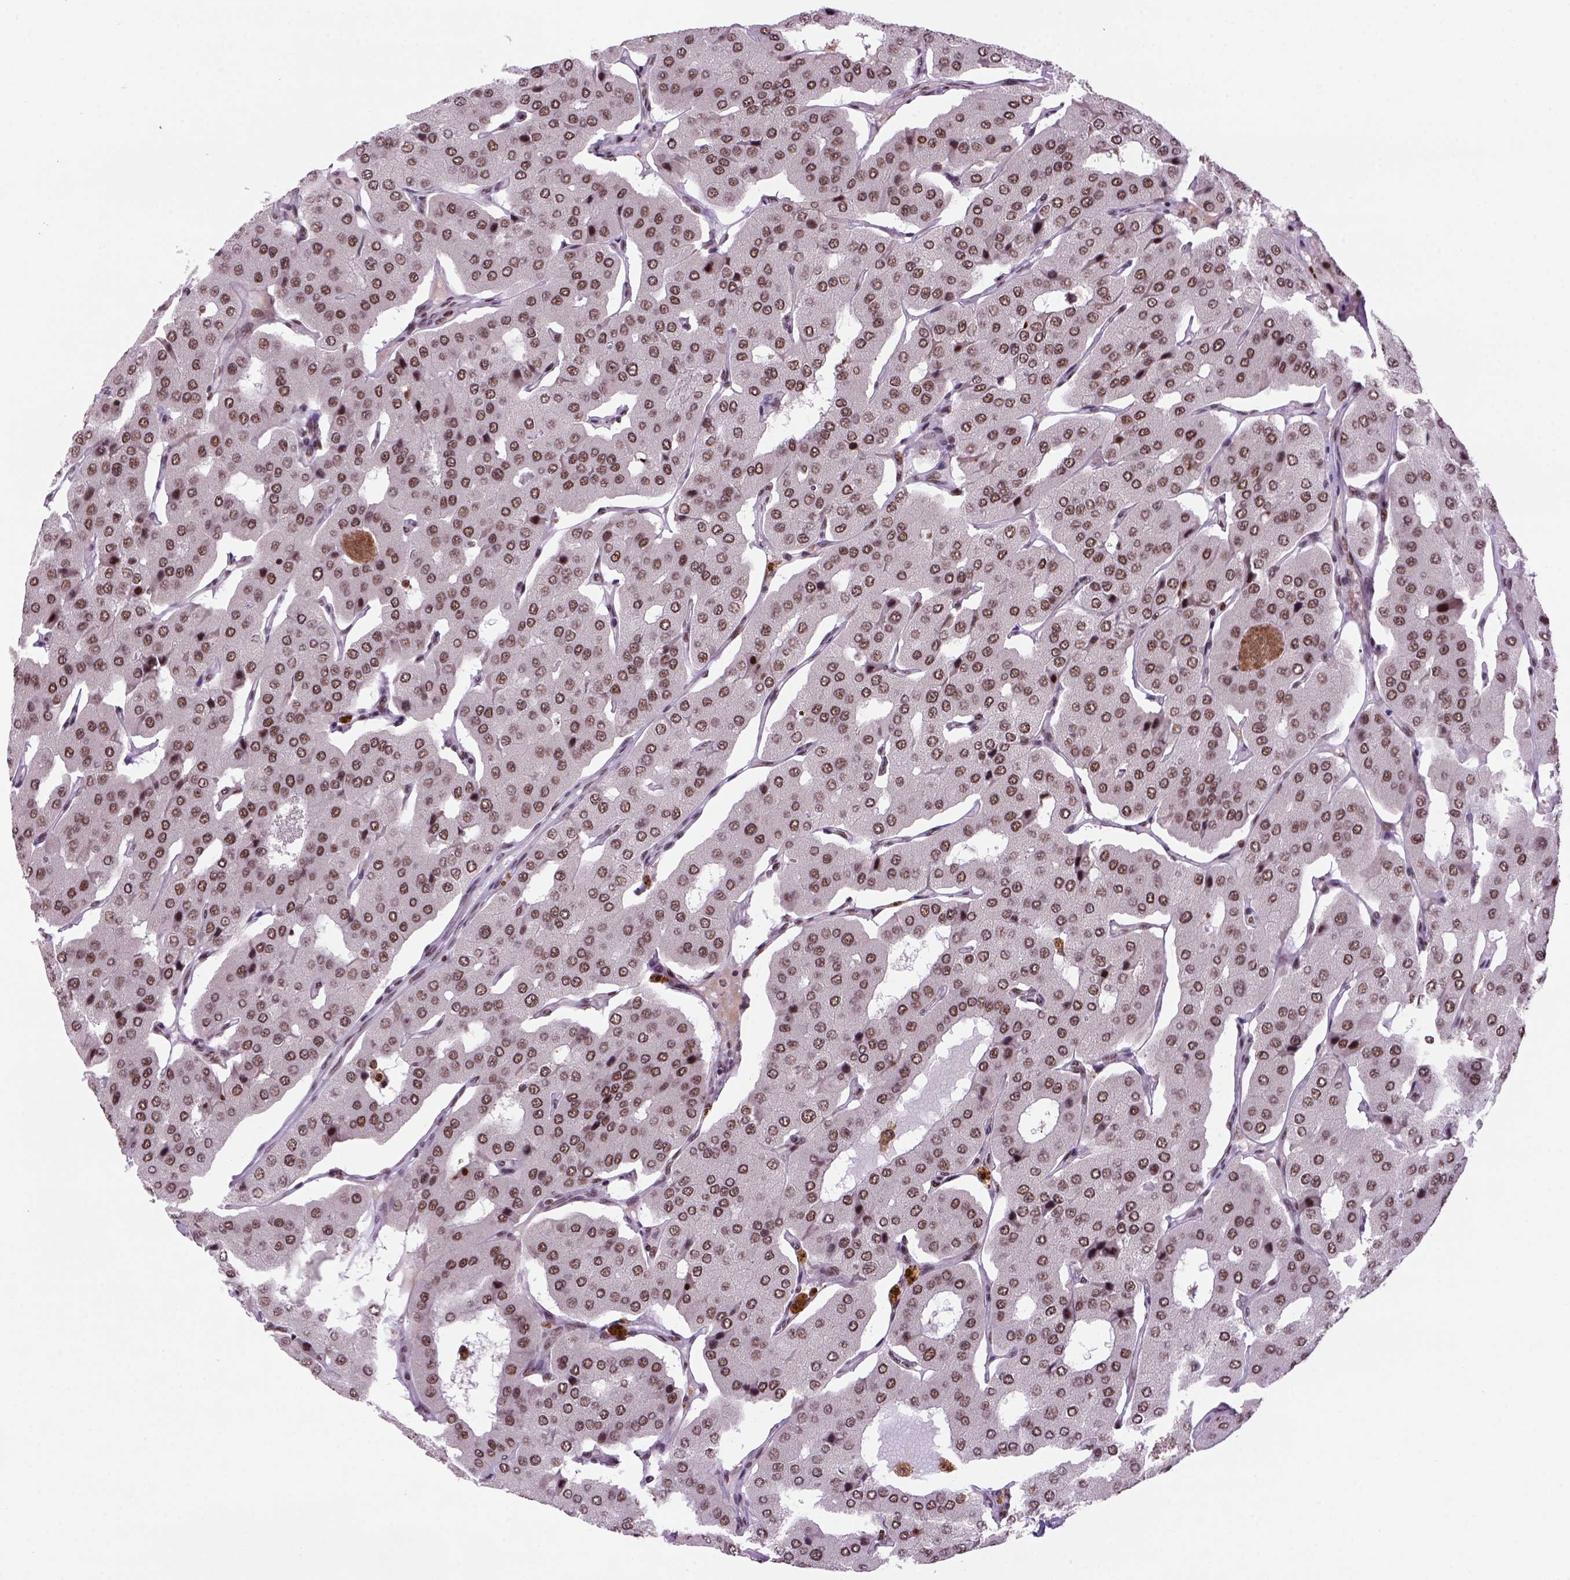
{"staining": {"intensity": "moderate", "quantity": ">75%", "location": "nuclear"}, "tissue": "parathyroid gland", "cell_type": "Glandular cells", "image_type": "normal", "snomed": [{"axis": "morphology", "description": "Normal tissue, NOS"}, {"axis": "morphology", "description": "Adenoma, NOS"}, {"axis": "topography", "description": "Parathyroid gland"}], "caption": "Parathyroid gland stained with DAB IHC exhibits medium levels of moderate nuclear positivity in about >75% of glandular cells.", "gene": "NSMCE2", "patient": {"sex": "female", "age": 86}}